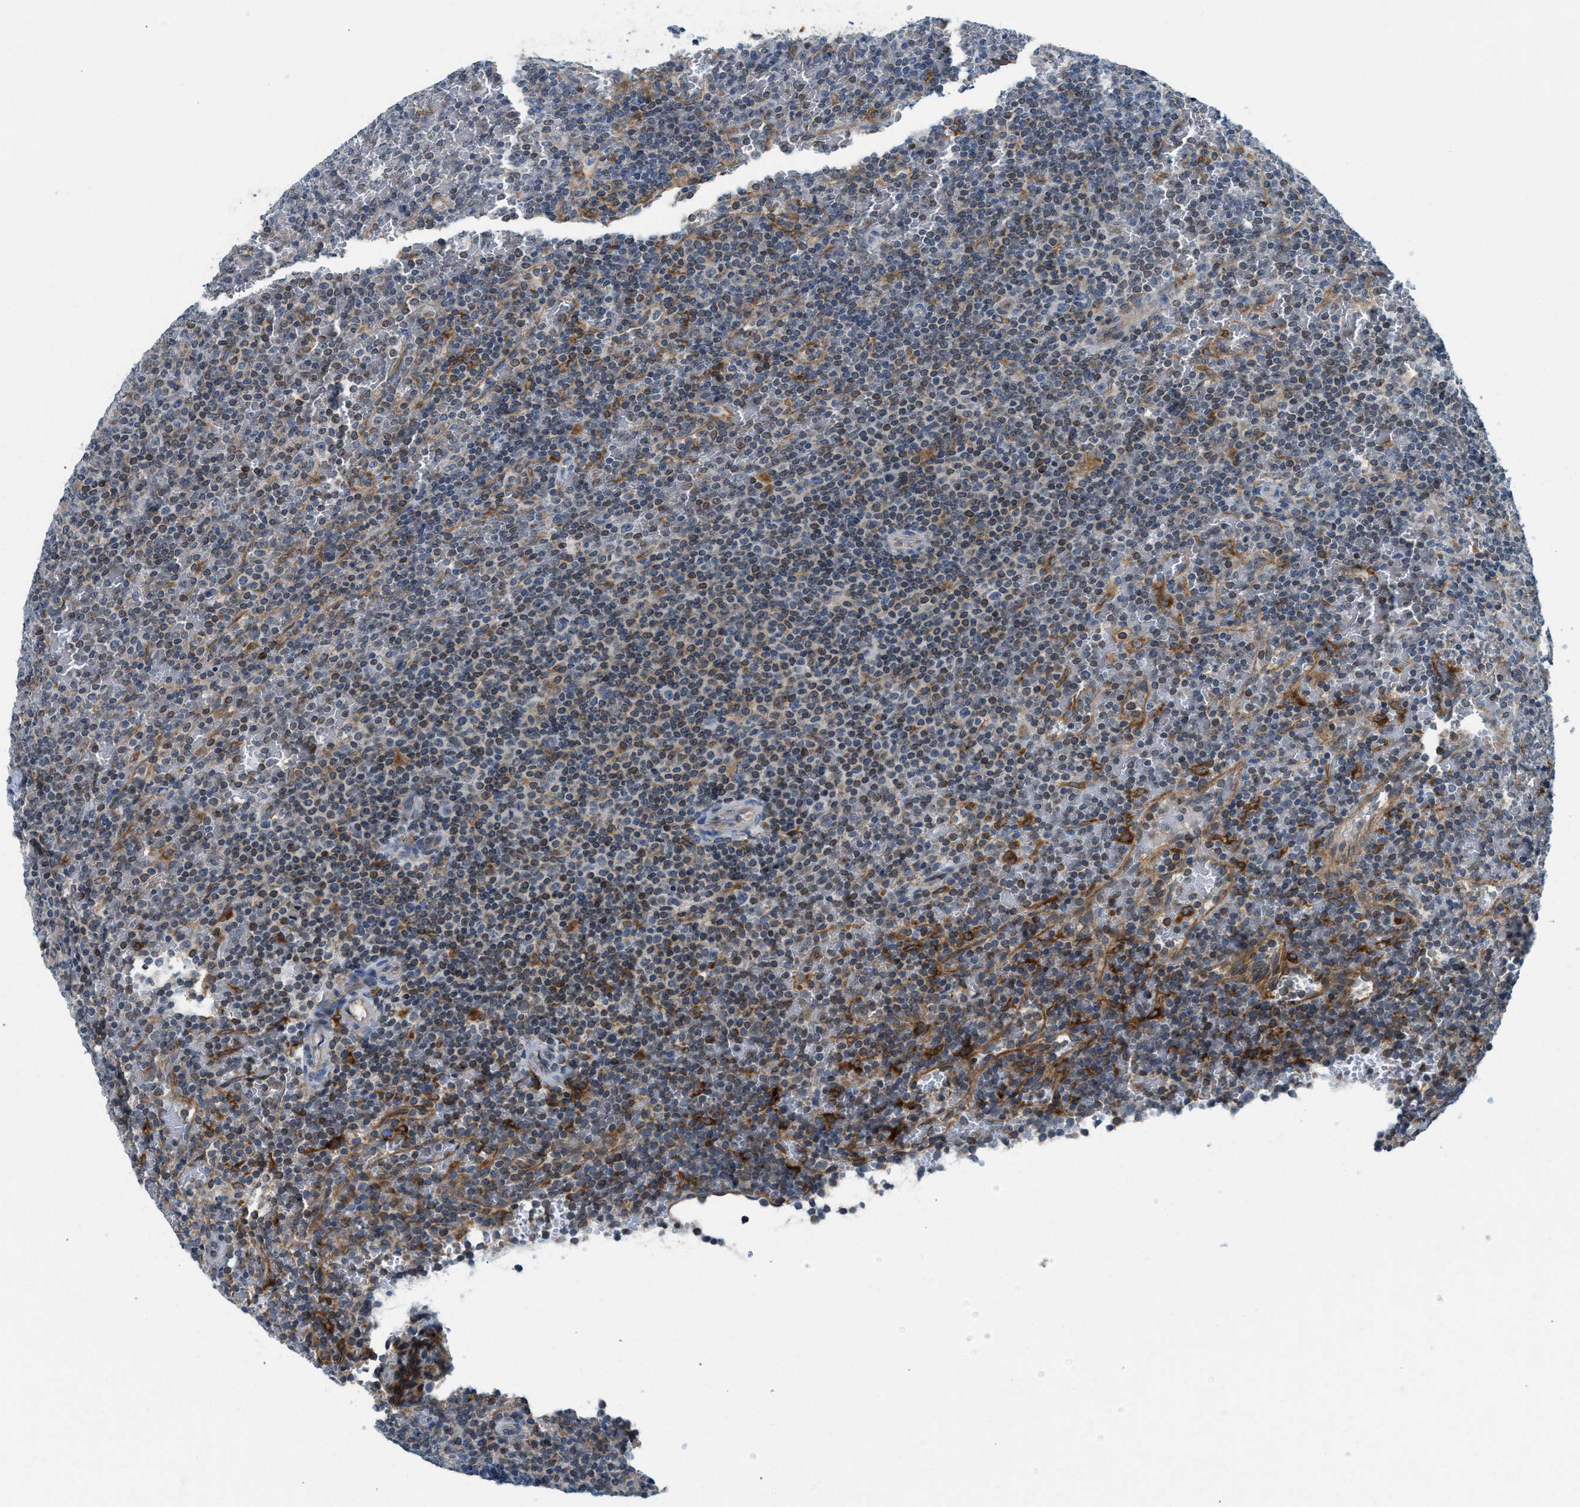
{"staining": {"intensity": "moderate", "quantity": "<25%", "location": "cytoplasmic/membranous"}, "tissue": "lymphoma", "cell_type": "Tumor cells", "image_type": "cancer", "snomed": [{"axis": "morphology", "description": "Malignant lymphoma, non-Hodgkin's type, Low grade"}, {"axis": "topography", "description": "Spleen"}], "caption": "Lymphoma stained for a protein (brown) exhibits moderate cytoplasmic/membranous positive positivity in about <25% of tumor cells.", "gene": "BCAP31", "patient": {"sex": "female", "age": 77}}